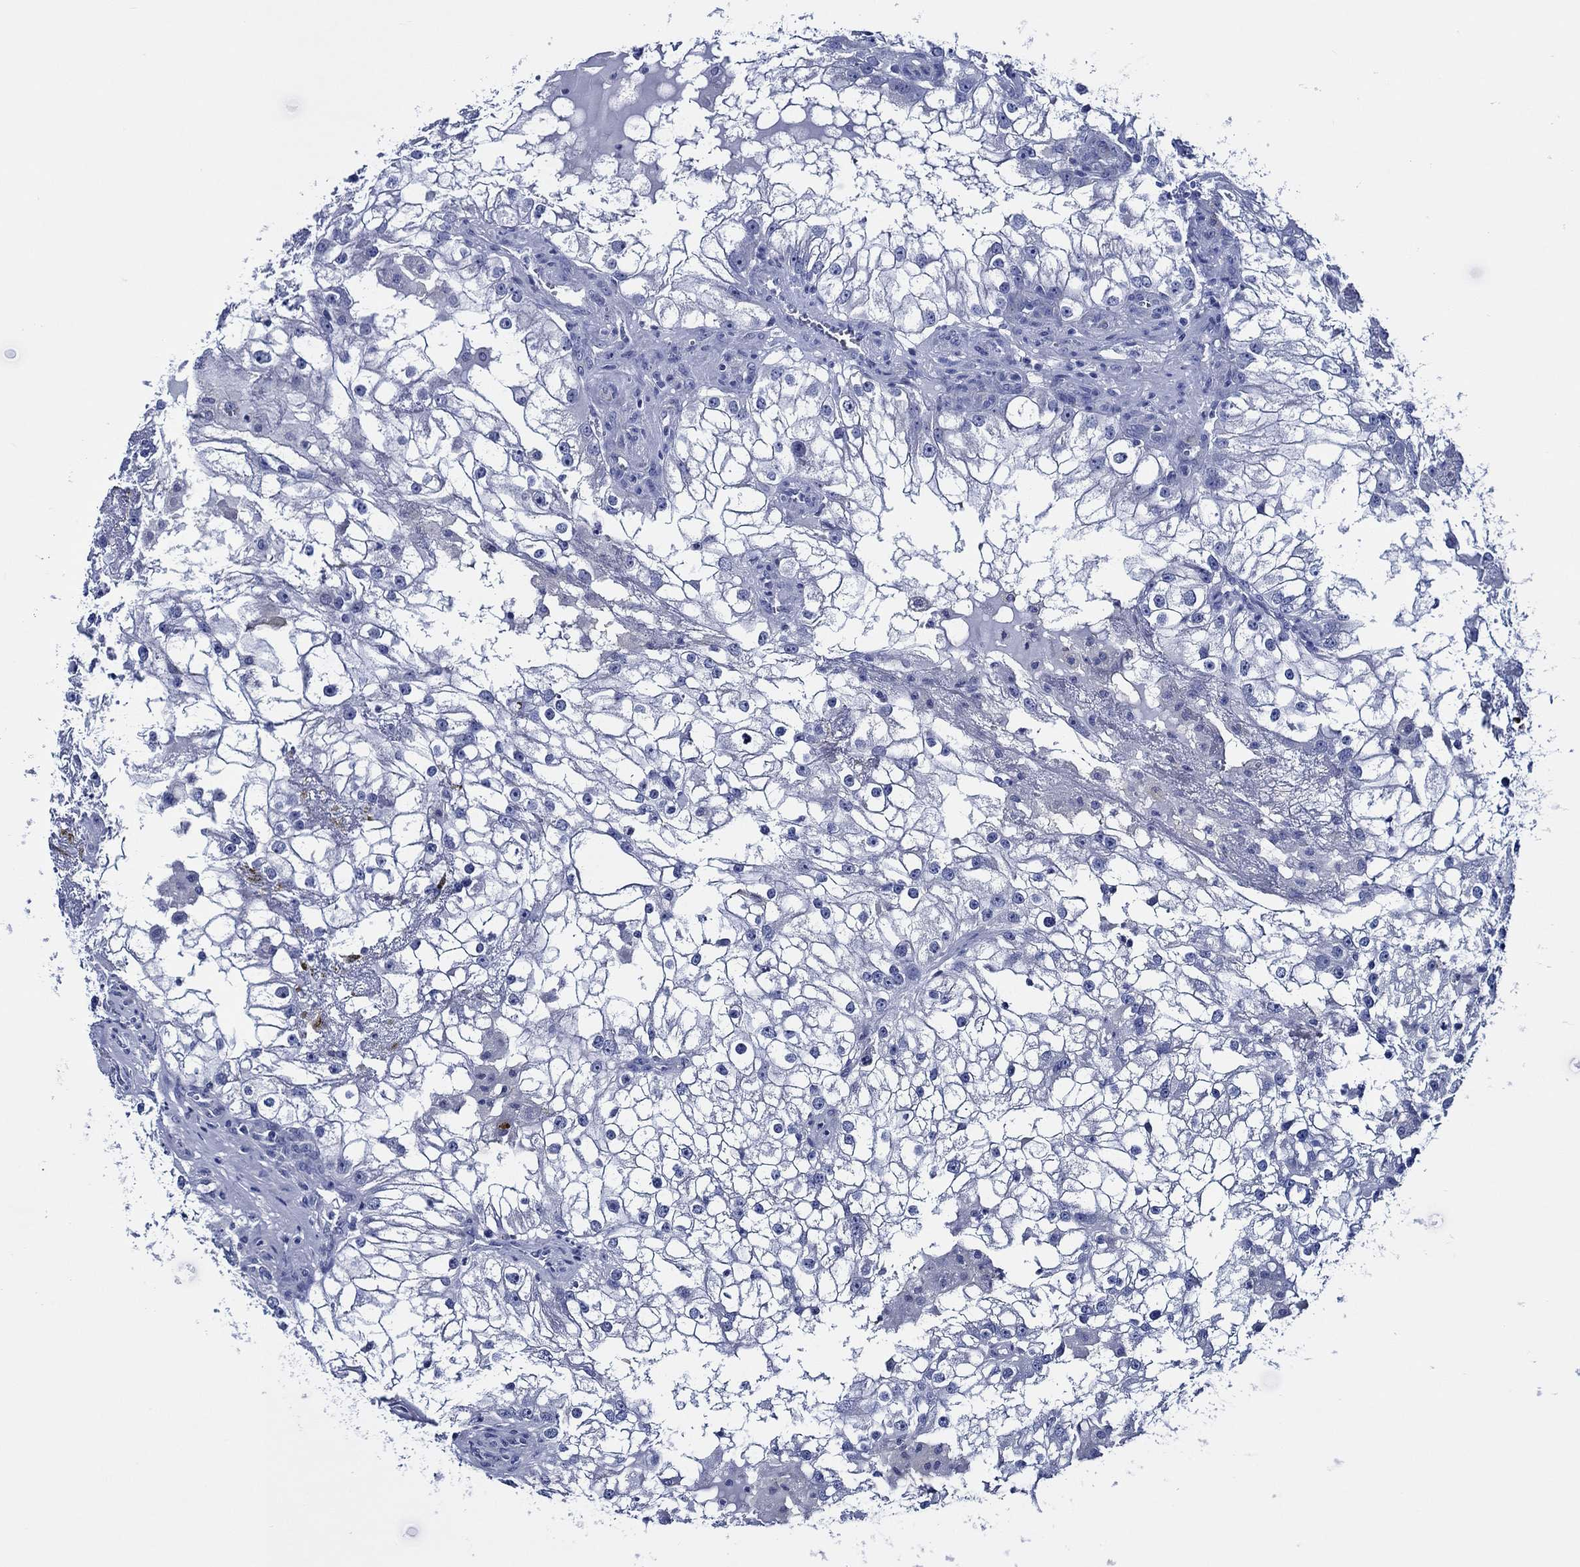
{"staining": {"intensity": "negative", "quantity": "none", "location": "none"}, "tissue": "renal cancer", "cell_type": "Tumor cells", "image_type": "cancer", "snomed": [{"axis": "morphology", "description": "Adenocarcinoma, NOS"}, {"axis": "topography", "description": "Kidney"}], "caption": "Renal adenocarcinoma was stained to show a protein in brown. There is no significant staining in tumor cells. (Stains: DAB (3,3'-diaminobenzidine) immunohistochemistry (IHC) with hematoxylin counter stain, Microscopy: brightfield microscopy at high magnification).", "gene": "WDR62", "patient": {"sex": "male", "age": 59}}